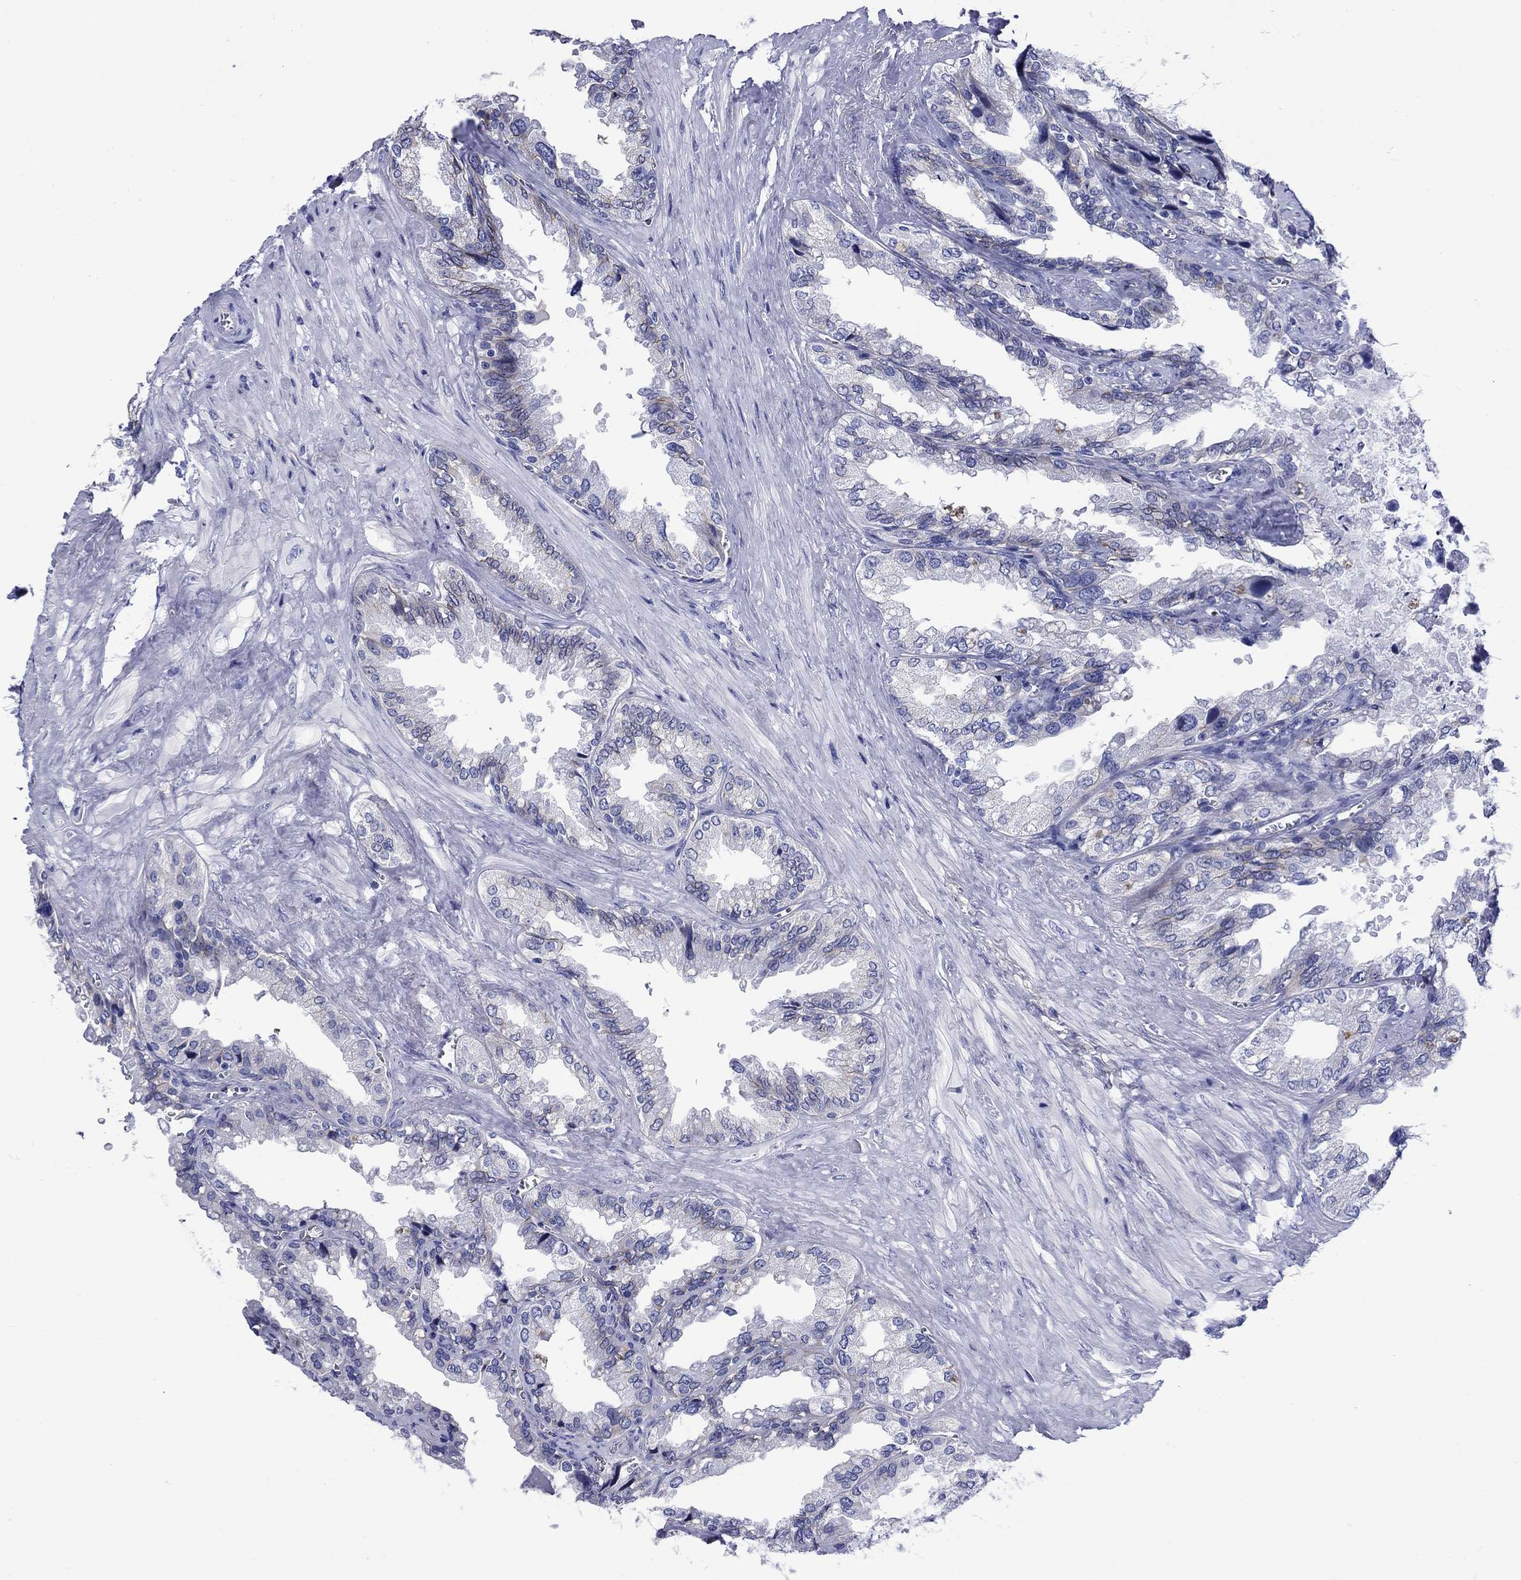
{"staining": {"intensity": "negative", "quantity": "none", "location": "none"}, "tissue": "seminal vesicle", "cell_type": "Glandular cells", "image_type": "normal", "snomed": [{"axis": "morphology", "description": "Normal tissue, NOS"}, {"axis": "topography", "description": "Seminal veicle"}], "caption": "Immunohistochemistry of unremarkable seminal vesicle shows no positivity in glandular cells. (DAB (3,3'-diaminobenzidine) immunohistochemistry (IHC) visualized using brightfield microscopy, high magnification).", "gene": "SLC1A2", "patient": {"sex": "male", "age": 67}}